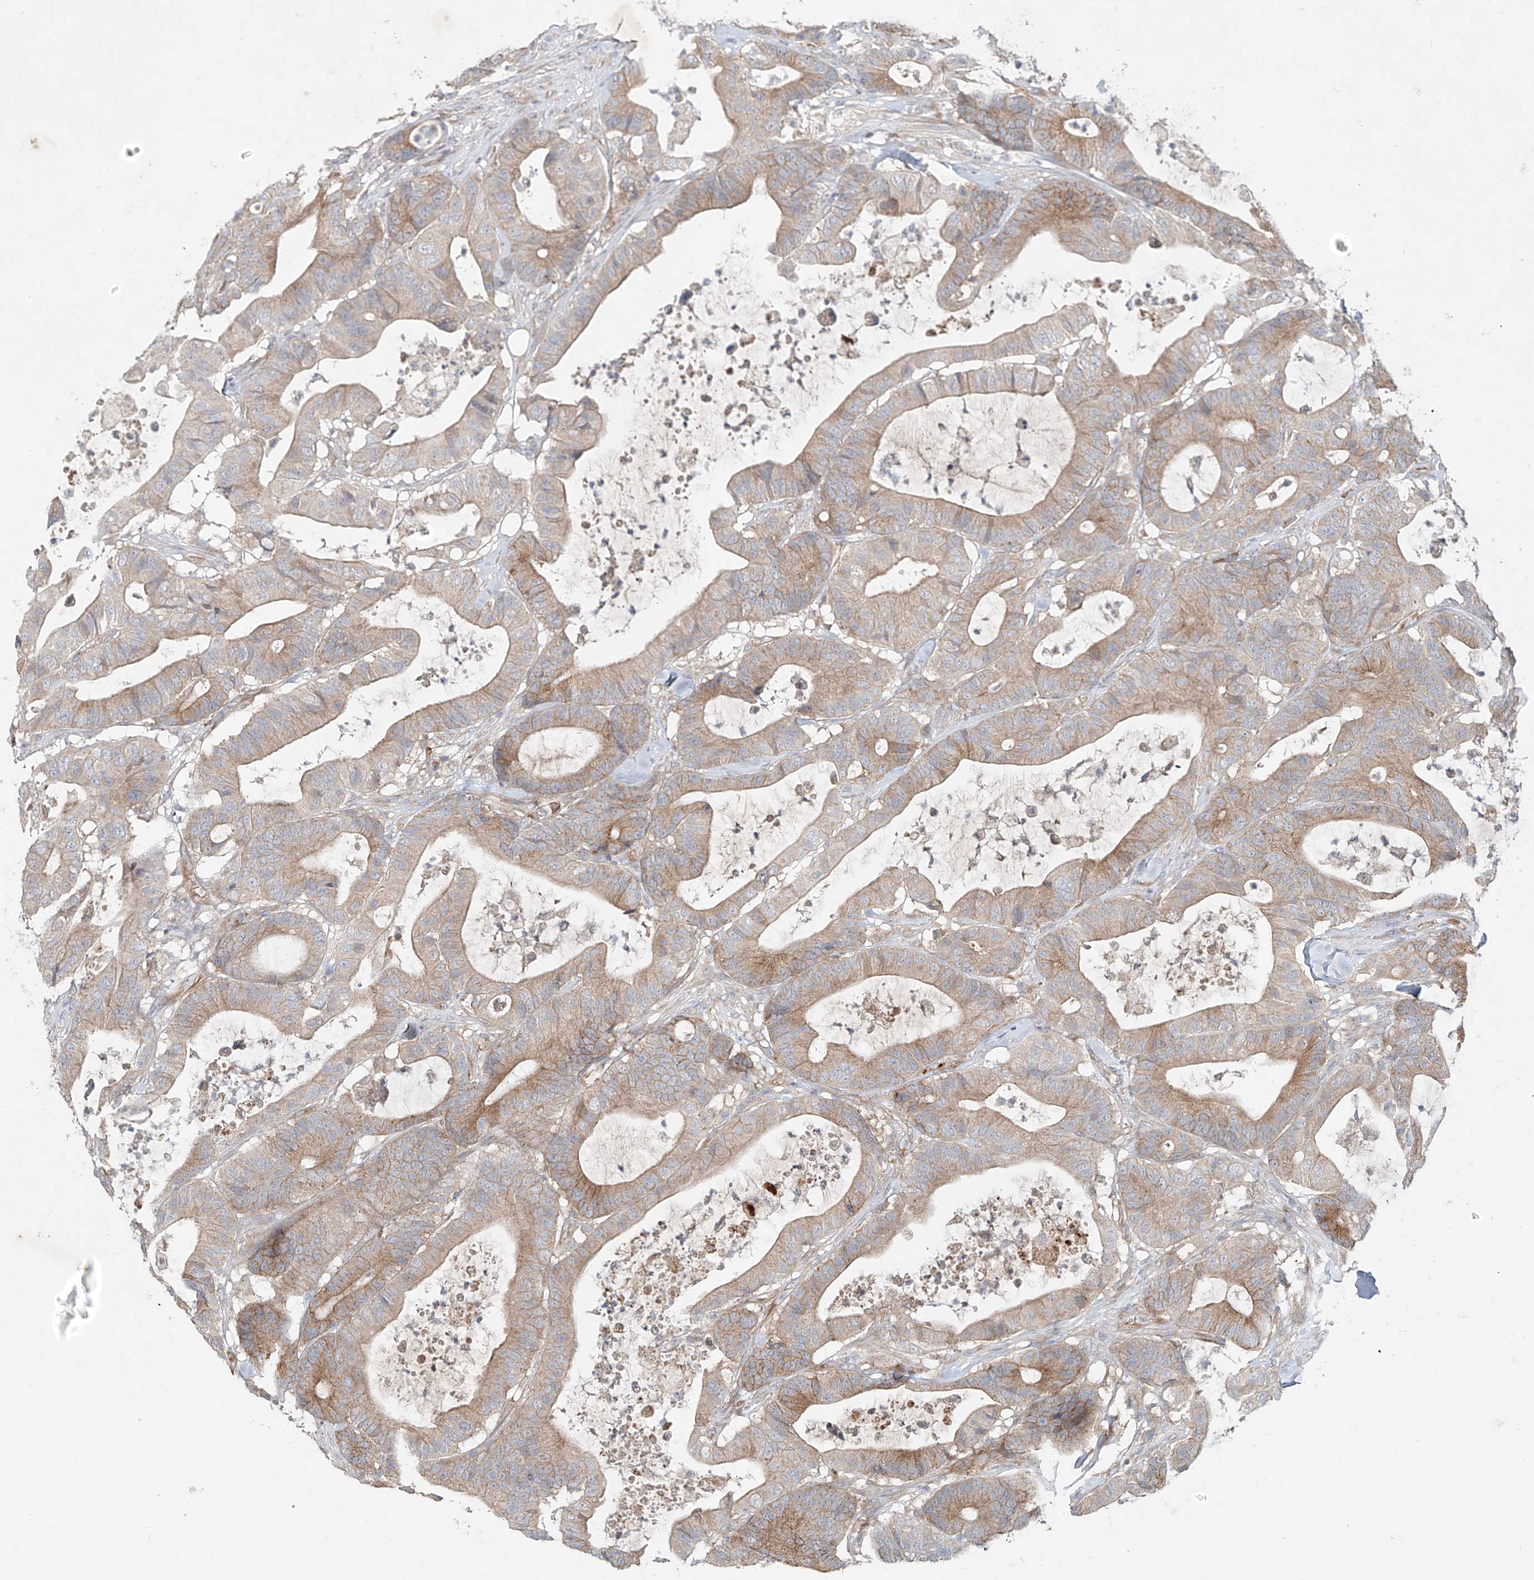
{"staining": {"intensity": "moderate", "quantity": "25%-75%", "location": "cytoplasmic/membranous"}, "tissue": "colorectal cancer", "cell_type": "Tumor cells", "image_type": "cancer", "snomed": [{"axis": "morphology", "description": "Adenocarcinoma, NOS"}, {"axis": "topography", "description": "Colon"}], "caption": "IHC of human colorectal cancer (adenocarcinoma) demonstrates medium levels of moderate cytoplasmic/membranous expression in approximately 25%-75% of tumor cells. The staining was performed using DAB, with brown indicating positive protein expression. Nuclei are stained blue with hematoxylin.", "gene": "TJAP1", "patient": {"sex": "female", "age": 84}}